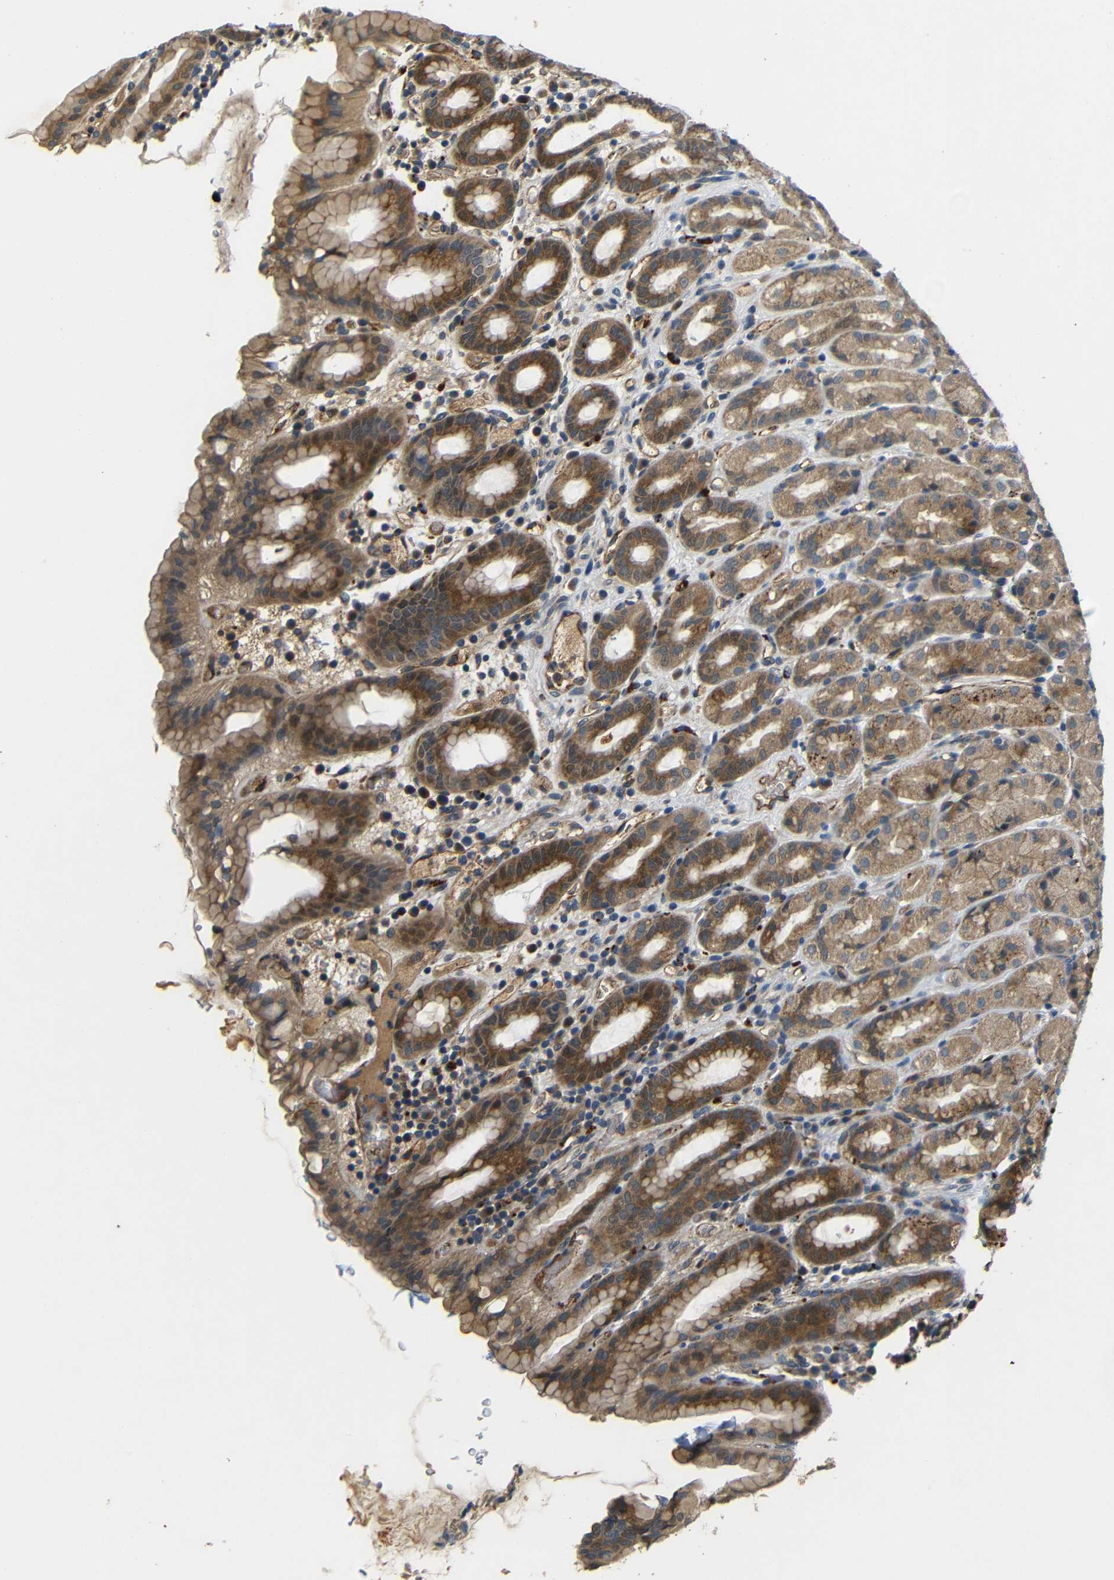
{"staining": {"intensity": "strong", "quantity": "<25%", "location": "cytoplasmic/membranous"}, "tissue": "stomach", "cell_type": "Glandular cells", "image_type": "normal", "snomed": [{"axis": "morphology", "description": "Normal tissue, NOS"}, {"axis": "topography", "description": "Stomach, upper"}], "caption": "This photomicrograph reveals immunohistochemistry staining of benign human stomach, with medium strong cytoplasmic/membranous expression in about <25% of glandular cells.", "gene": "ATP7A", "patient": {"sex": "male", "age": 68}}